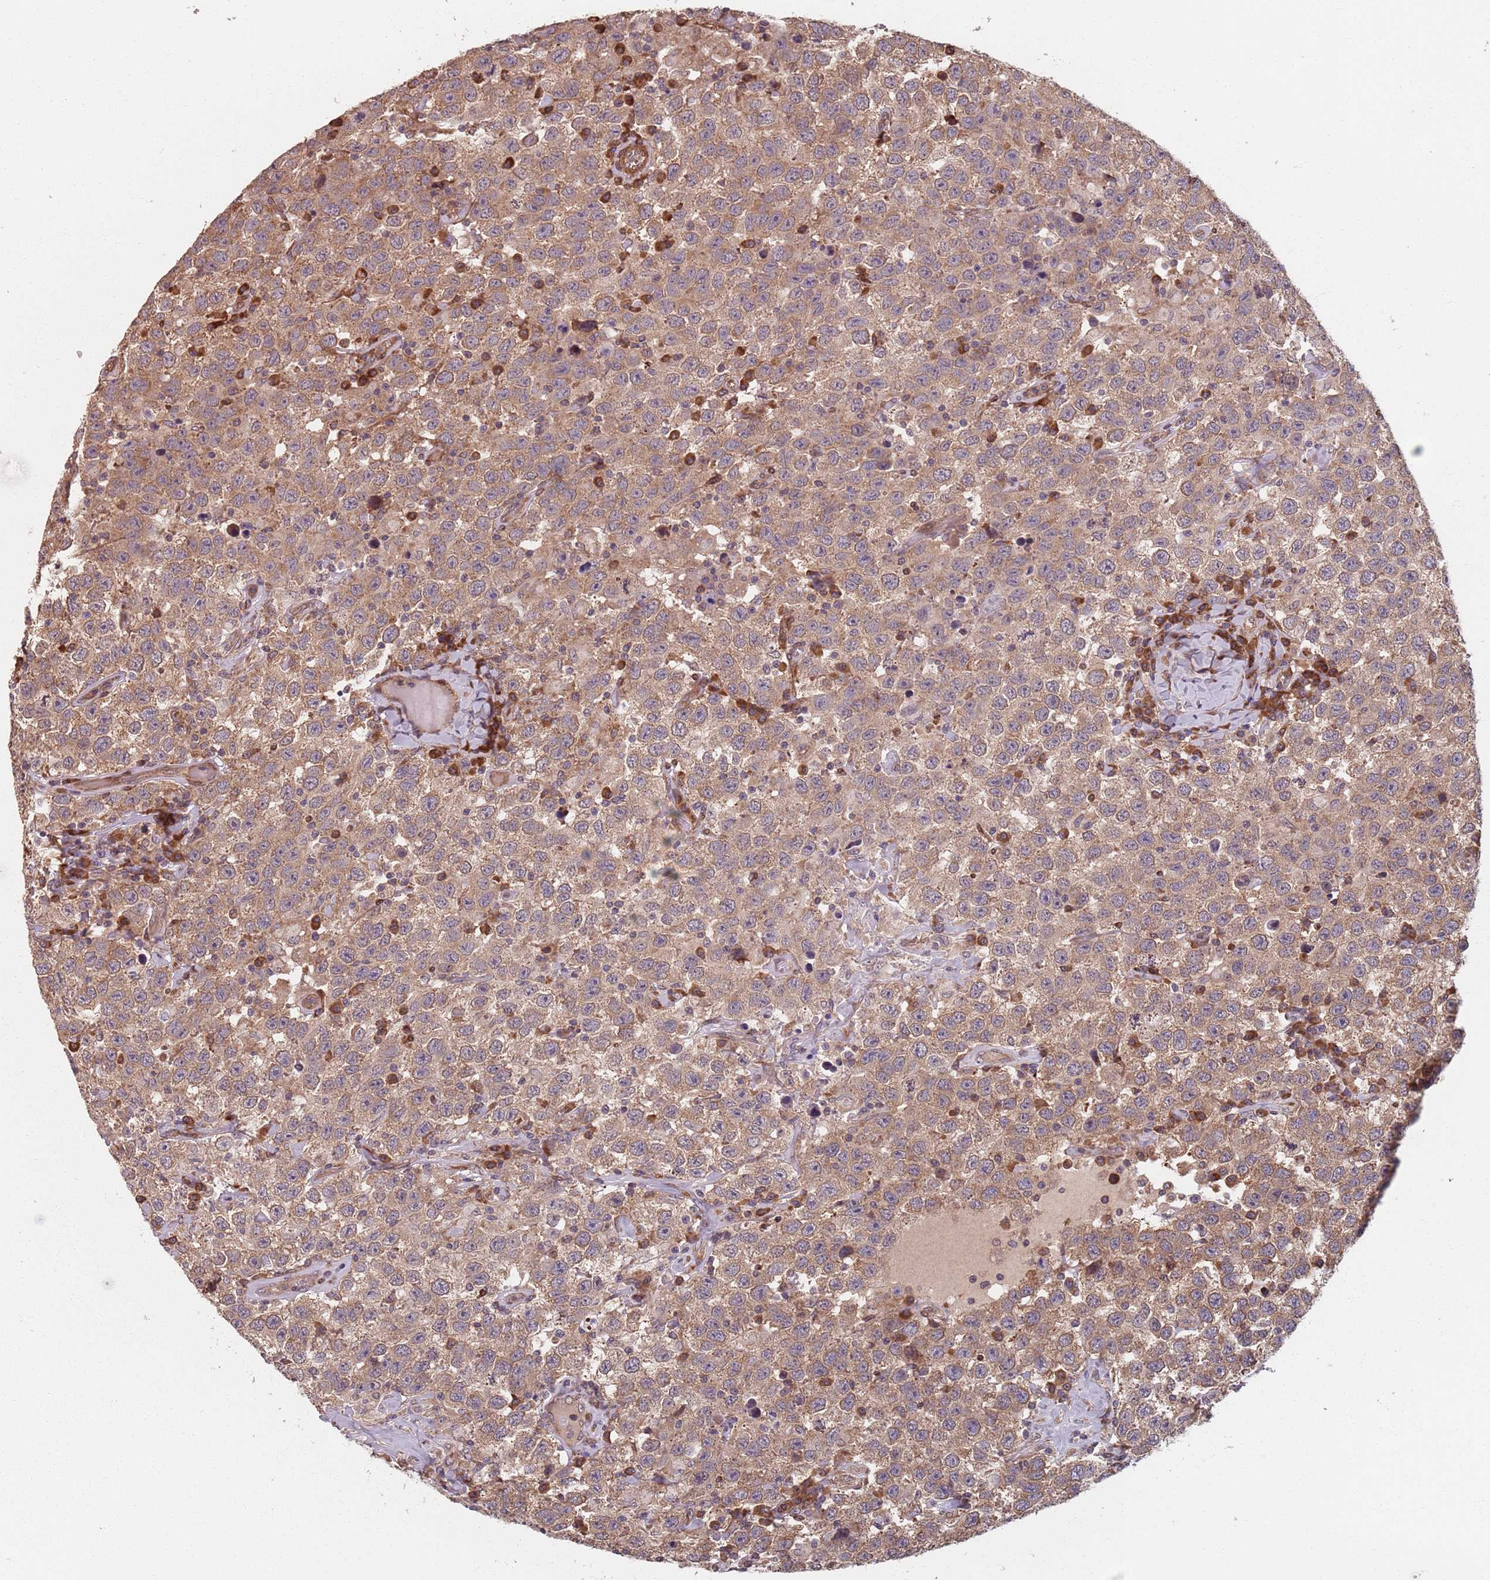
{"staining": {"intensity": "moderate", "quantity": ">75%", "location": "cytoplasmic/membranous"}, "tissue": "testis cancer", "cell_type": "Tumor cells", "image_type": "cancer", "snomed": [{"axis": "morphology", "description": "Seminoma, NOS"}, {"axis": "topography", "description": "Testis"}], "caption": "Seminoma (testis) was stained to show a protein in brown. There is medium levels of moderate cytoplasmic/membranous staining in about >75% of tumor cells.", "gene": "NOTCH3", "patient": {"sex": "male", "age": 41}}